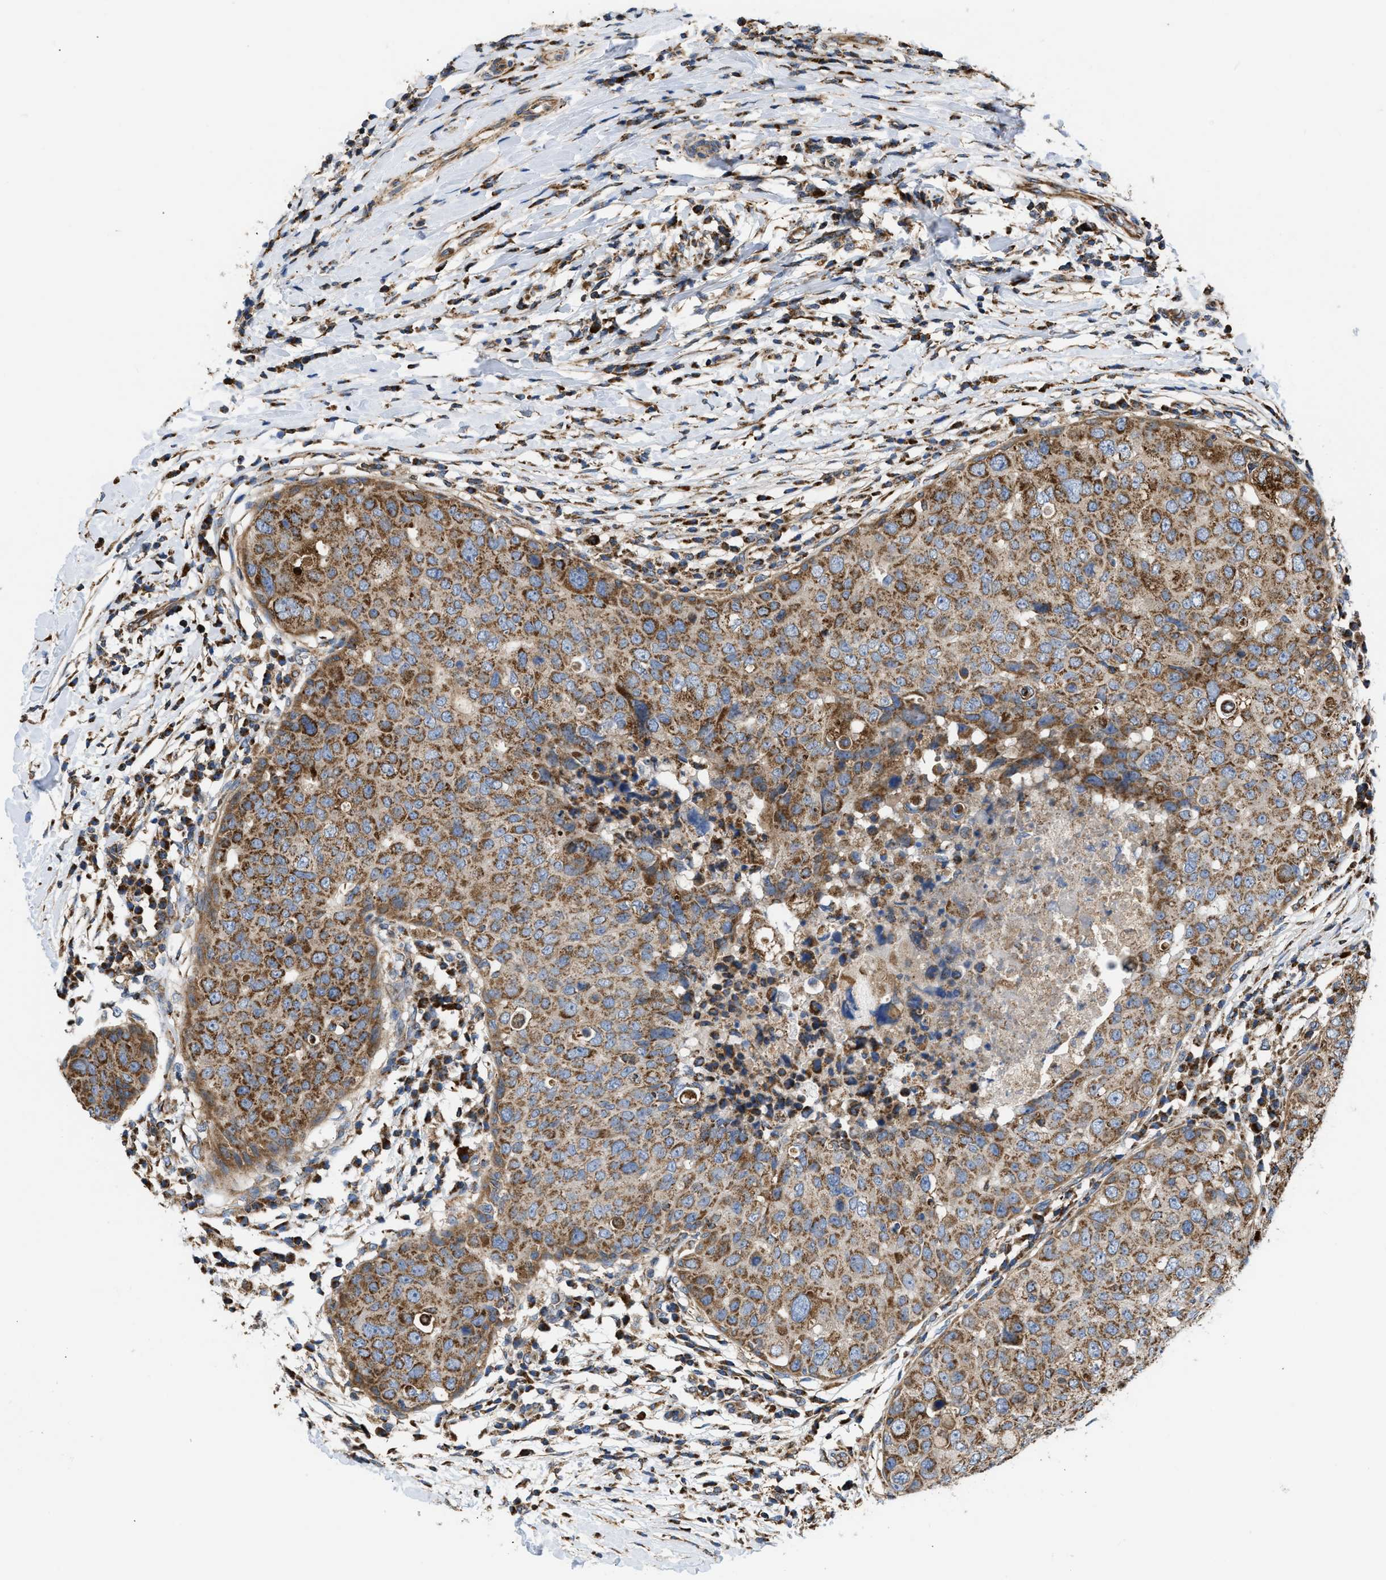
{"staining": {"intensity": "moderate", "quantity": ">75%", "location": "cytoplasmic/membranous"}, "tissue": "breast cancer", "cell_type": "Tumor cells", "image_type": "cancer", "snomed": [{"axis": "morphology", "description": "Duct carcinoma"}, {"axis": "topography", "description": "Breast"}], "caption": "About >75% of tumor cells in human breast cancer (infiltrating ductal carcinoma) demonstrate moderate cytoplasmic/membranous protein expression as visualized by brown immunohistochemical staining.", "gene": "OPTN", "patient": {"sex": "female", "age": 27}}